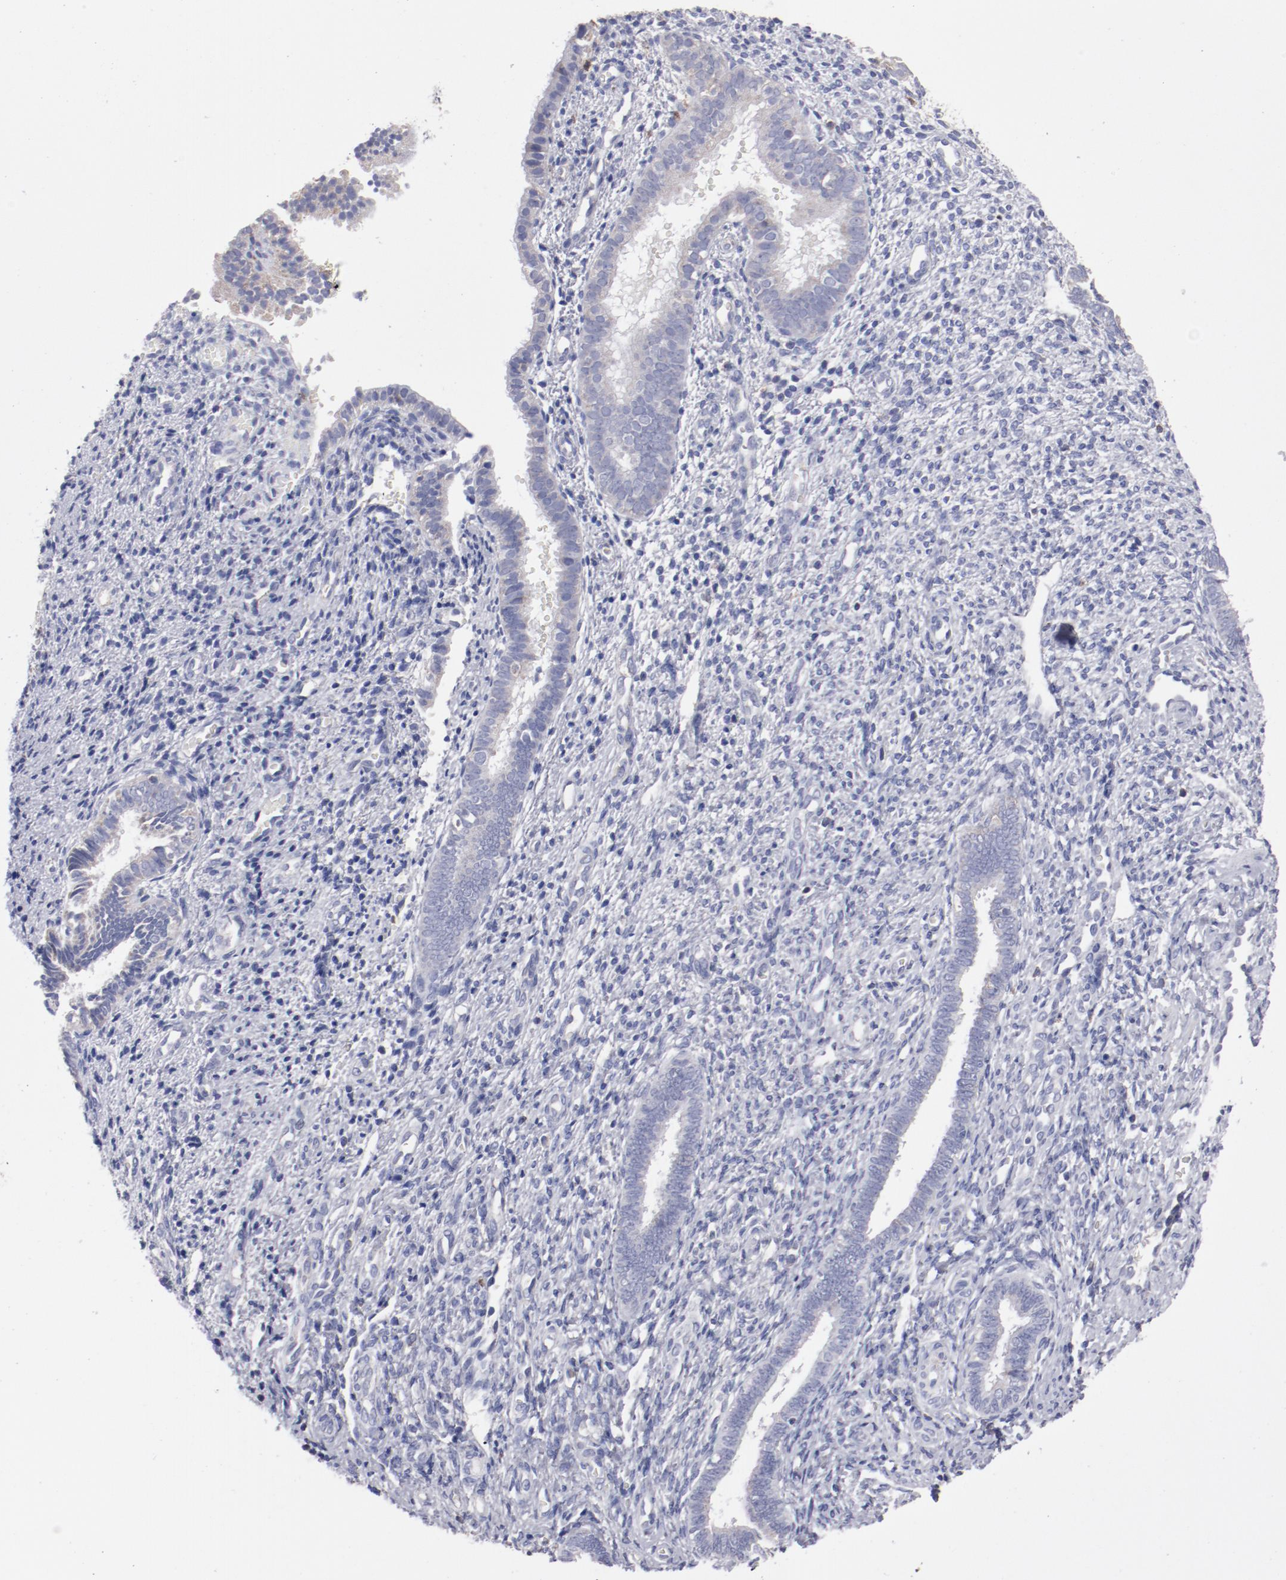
{"staining": {"intensity": "weak", "quantity": "<25%", "location": "cytoplasmic/membranous"}, "tissue": "endometrium", "cell_type": "Glandular cells", "image_type": "normal", "snomed": [{"axis": "morphology", "description": "Normal tissue, NOS"}, {"axis": "topography", "description": "Endometrium"}], "caption": "Immunohistochemistry image of normal endometrium stained for a protein (brown), which displays no expression in glandular cells.", "gene": "FGR", "patient": {"sex": "female", "age": 27}}